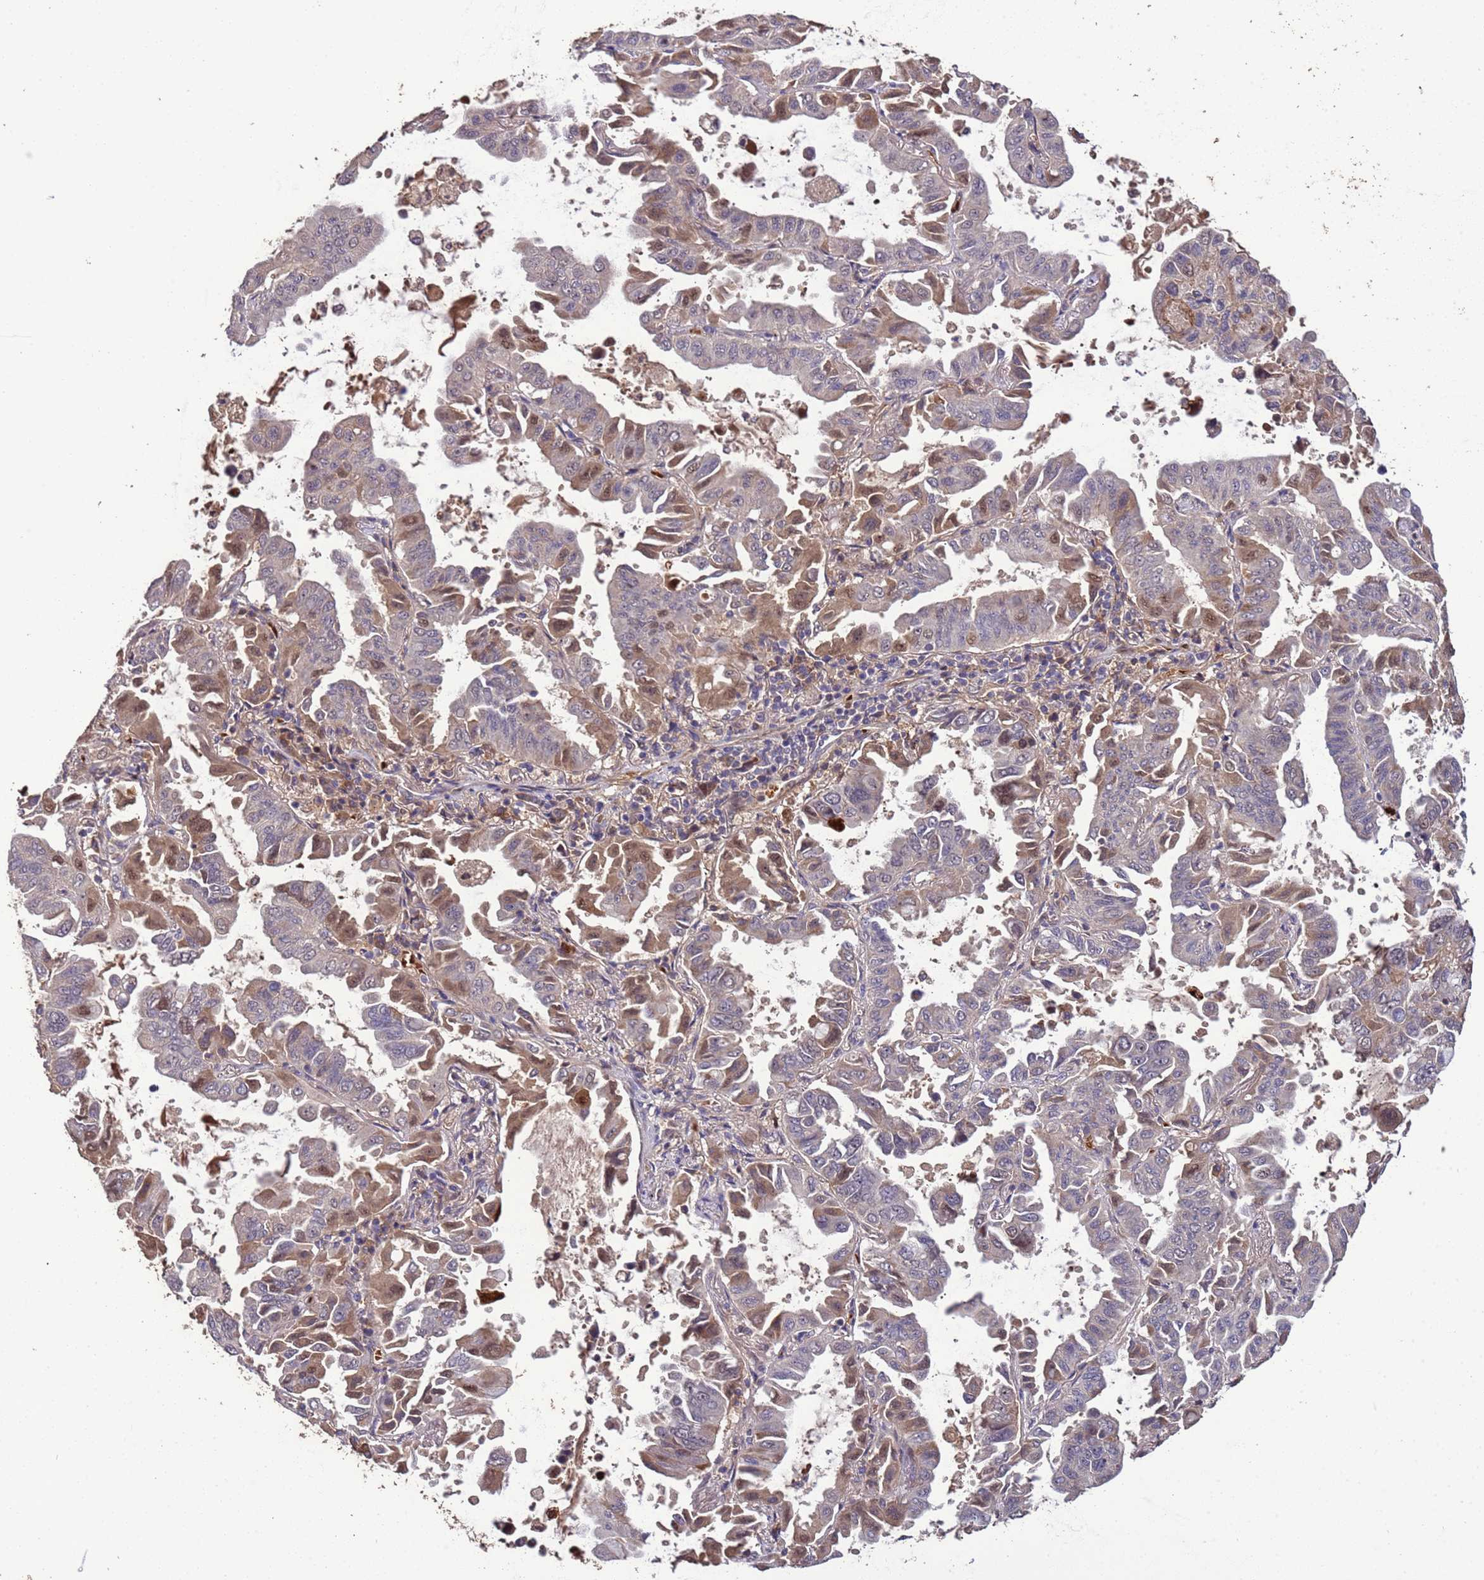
{"staining": {"intensity": "moderate", "quantity": "<25%", "location": "cytoplasmic/membranous,nuclear"}, "tissue": "lung cancer", "cell_type": "Tumor cells", "image_type": "cancer", "snomed": [{"axis": "morphology", "description": "Adenocarcinoma, NOS"}, {"axis": "topography", "description": "Lung"}], "caption": "A low amount of moderate cytoplasmic/membranous and nuclear expression is identified in about <25% of tumor cells in adenocarcinoma (lung) tissue.", "gene": "CCDC184", "patient": {"sex": "male", "age": 64}}